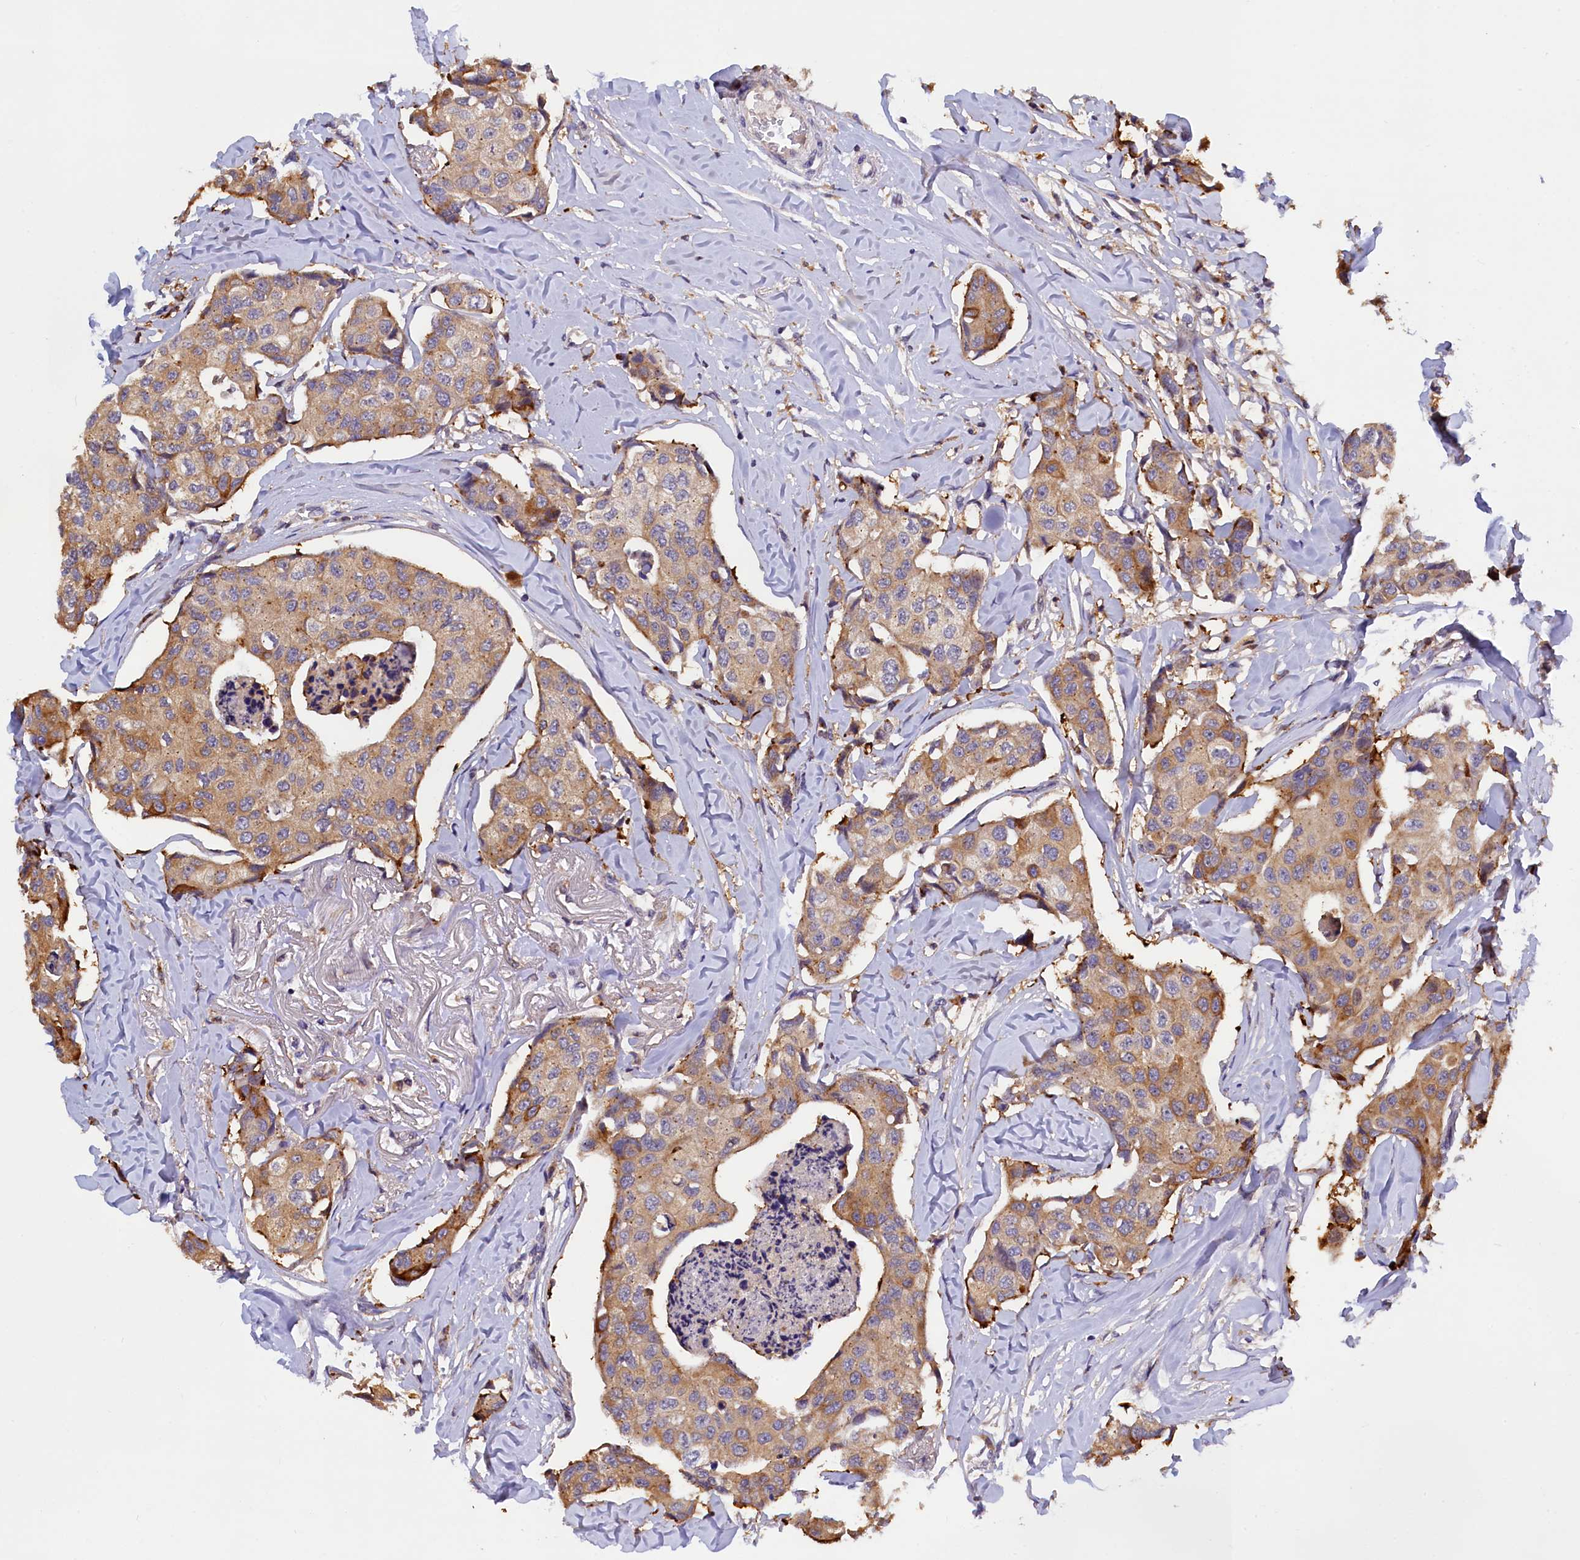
{"staining": {"intensity": "moderate", "quantity": ">75%", "location": "cytoplasmic/membranous"}, "tissue": "breast cancer", "cell_type": "Tumor cells", "image_type": "cancer", "snomed": [{"axis": "morphology", "description": "Duct carcinoma"}, {"axis": "topography", "description": "Breast"}], "caption": "Moderate cytoplasmic/membranous expression is appreciated in about >75% of tumor cells in intraductal carcinoma (breast).", "gene": "NAIP", "patient": {"sex": "female", "age": 80}}